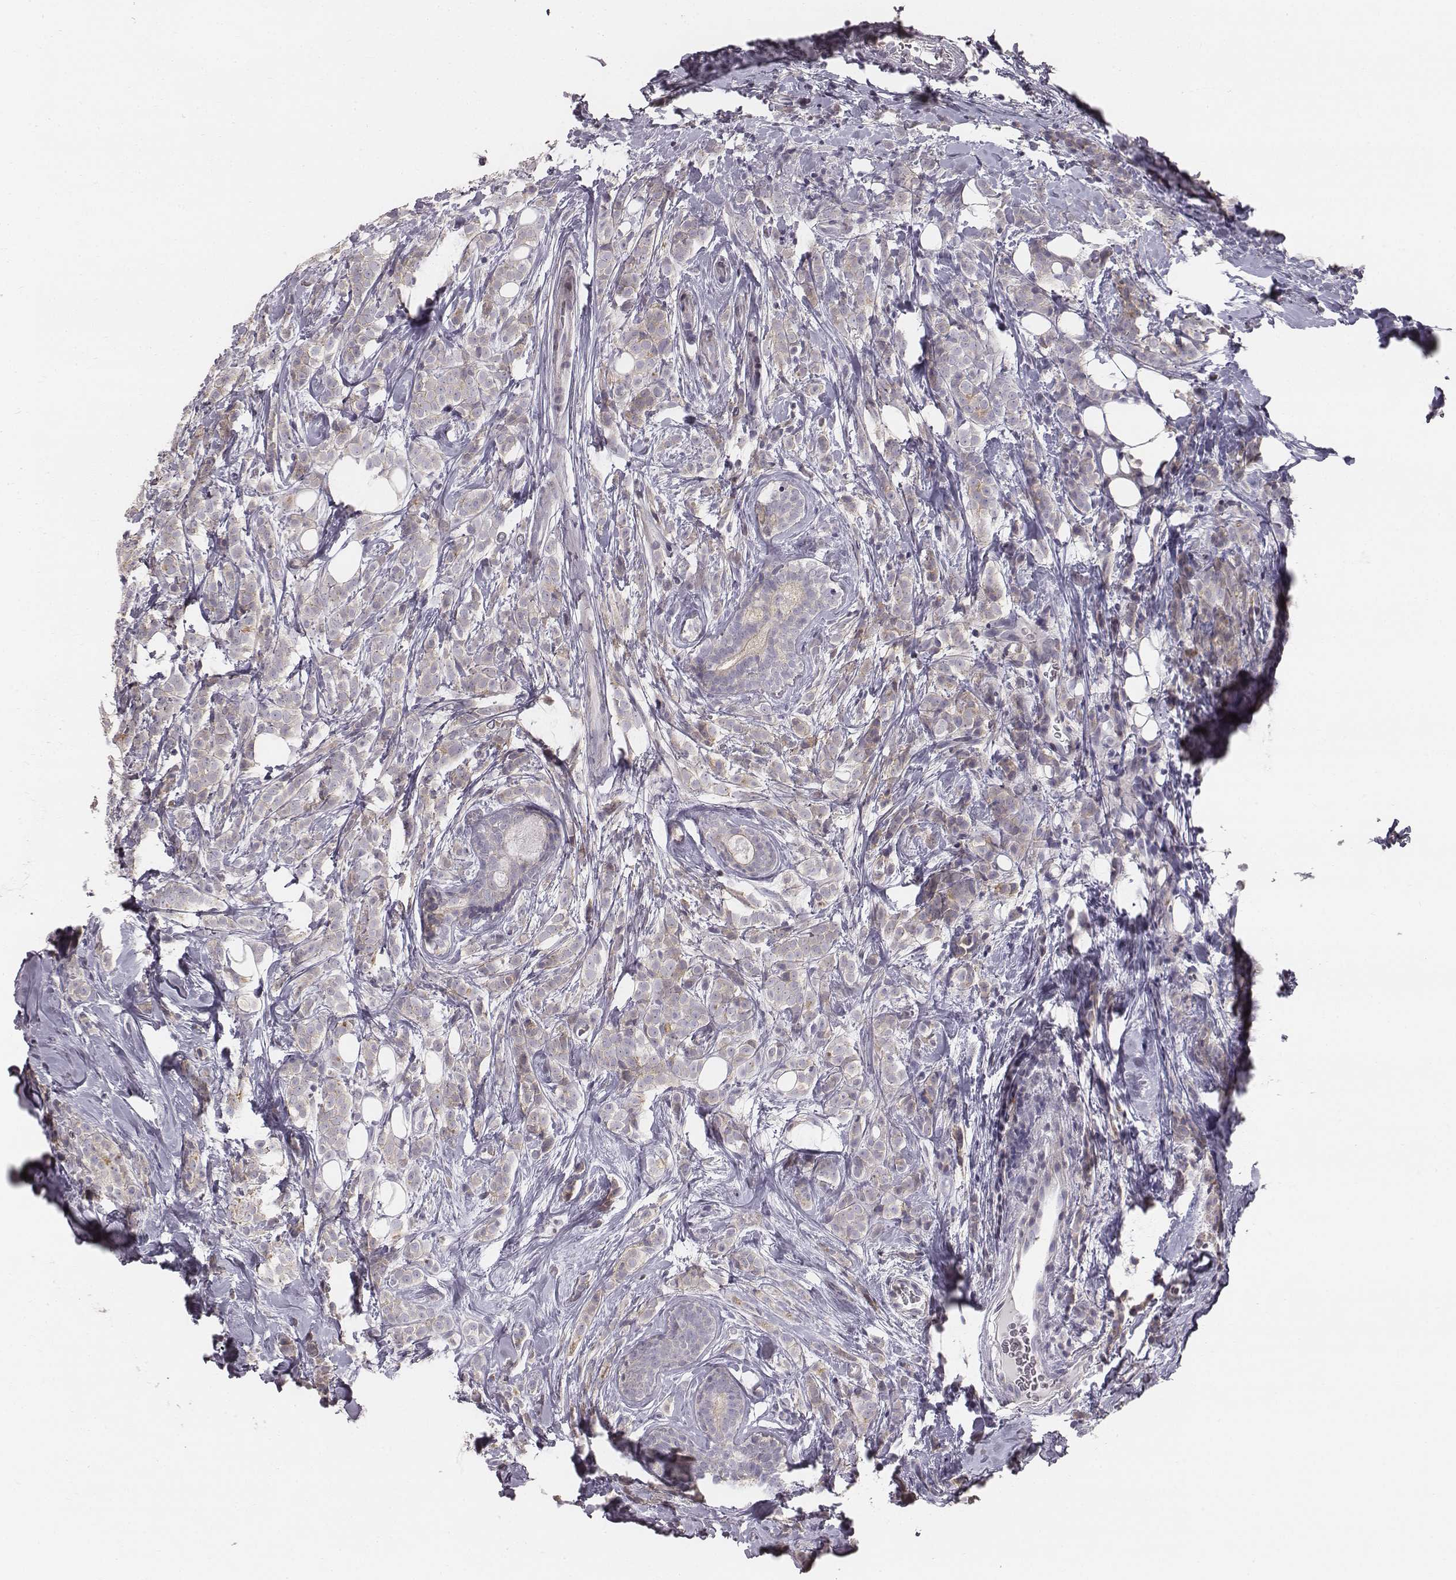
{"staining": {"intensity": "weak", "quantity": "<25%", "location": "cytoplasmic/membranous"}, "tissue": "breast cancer", "cell_type": "Tumor cells", "image_type": "cancer", "snomed": [{"axis": "morphology", "description": "Lobular carcinoma"}, {"axis": "topography", "description": "Breast"}], "caption": "This is an immunohistochemistry (IHC) micrograph of breast lobular carcinoma. There is no expression in tumor cells.", "gene": "PRKCZ", "patient": {"sex": "female", "age": 49}}